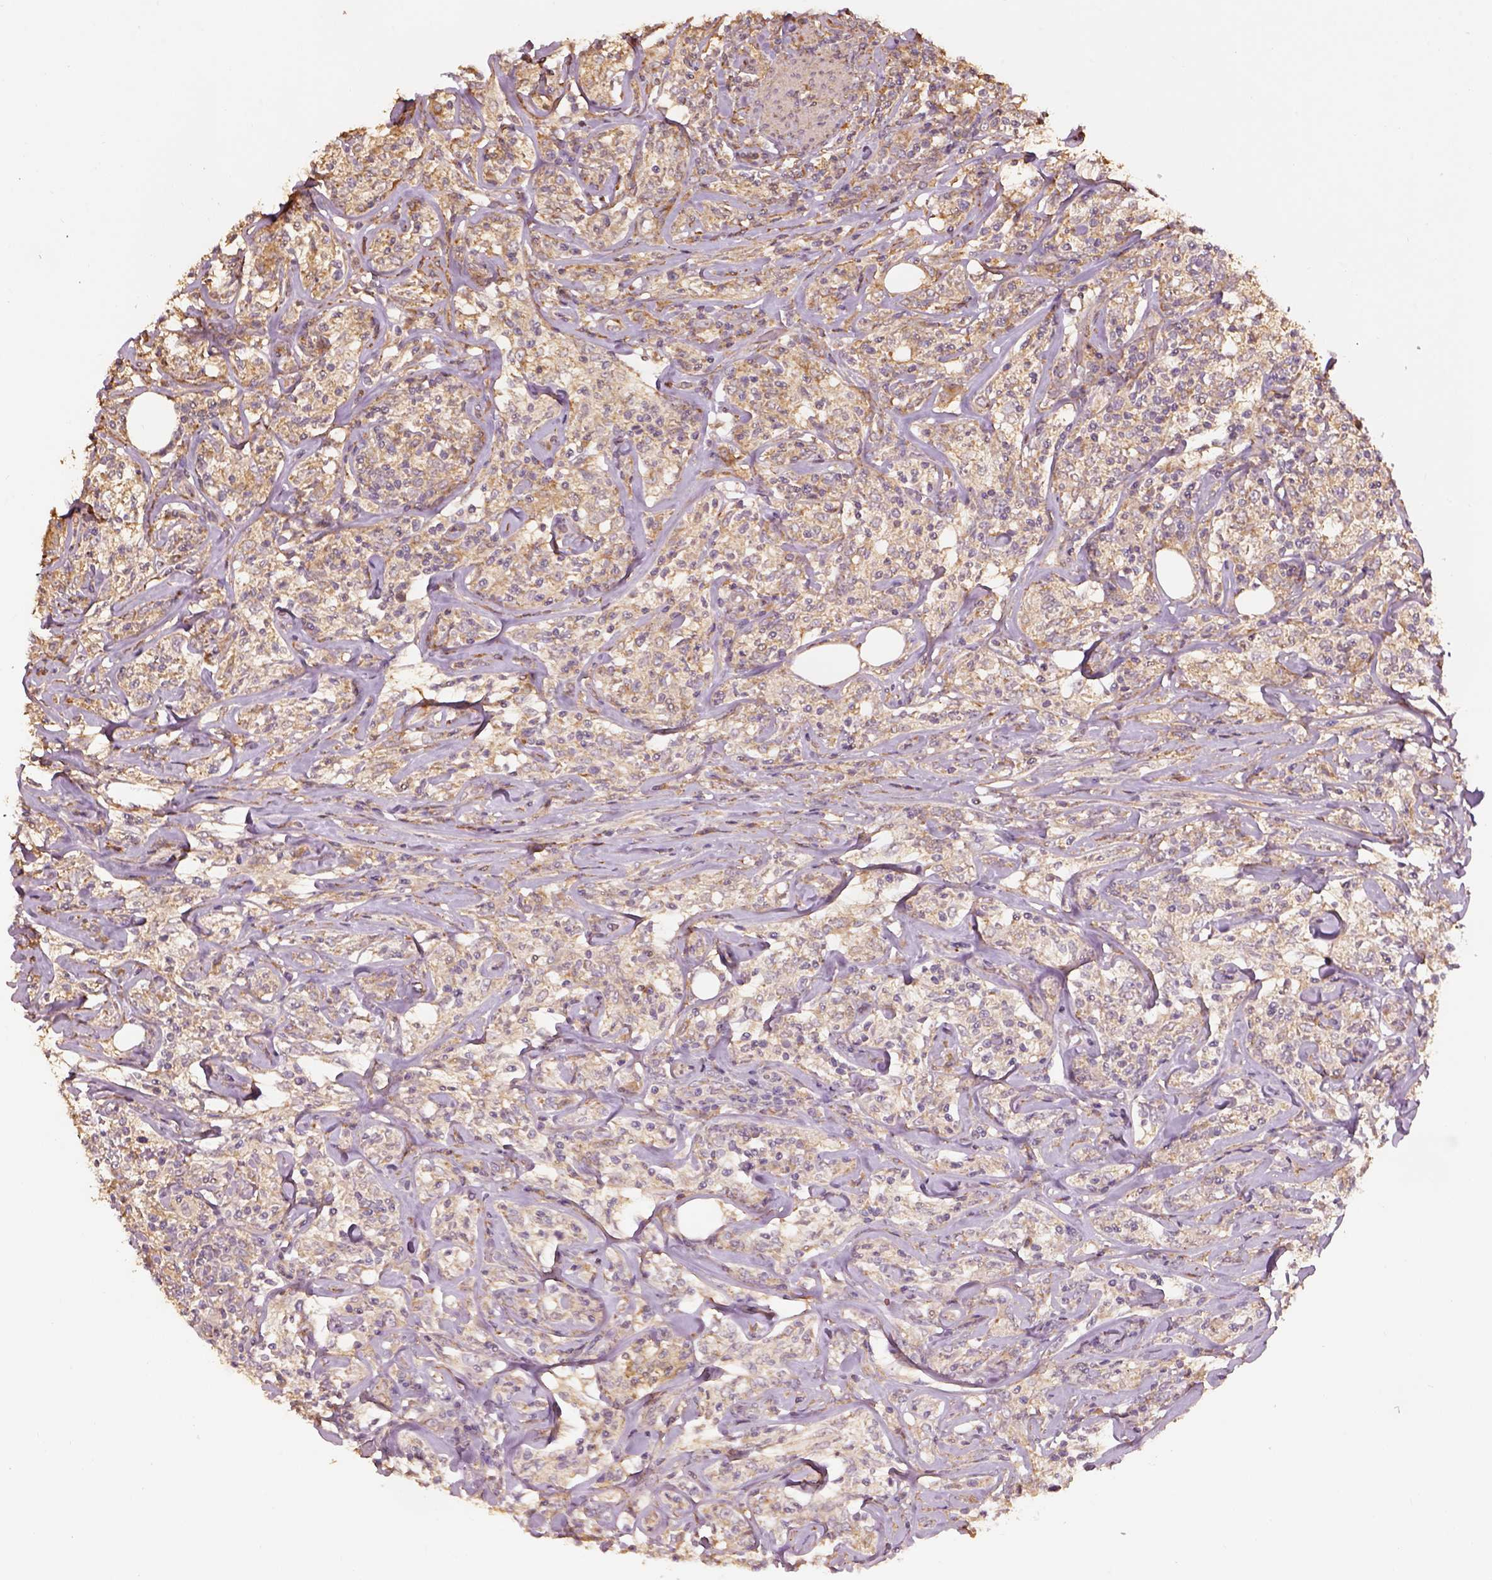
{"staining": {"intensity": "weak", "quantity": ">75%", "location": "cytoplasmic/membranous"}, "tissue": "lymphoma", "cell_type": "Tumor cells", "image_type": "cancer", "snomed": [{"axis": "morphology", "description": "Malignant lymphoma, non-Hodgkin's type, High grade"}, {"axis": "topography", "description": "Lymph node"}], "caption": "Immunohistochemistry staining of malignant lymphoma, non-Hodgkin's type (high-grade), which reveals low levels of weak cytoplasmic/membranous expression in approximately >75% of tumor cells indicating weak cytoplasmic/membranous protein positivity. The staining was performed using DAB (brown) for protein detection and nuclei were counterstained in hematoxylin (blue).", "gene": "AP1B1", "patient": {"sex": "female", "age": 84}}